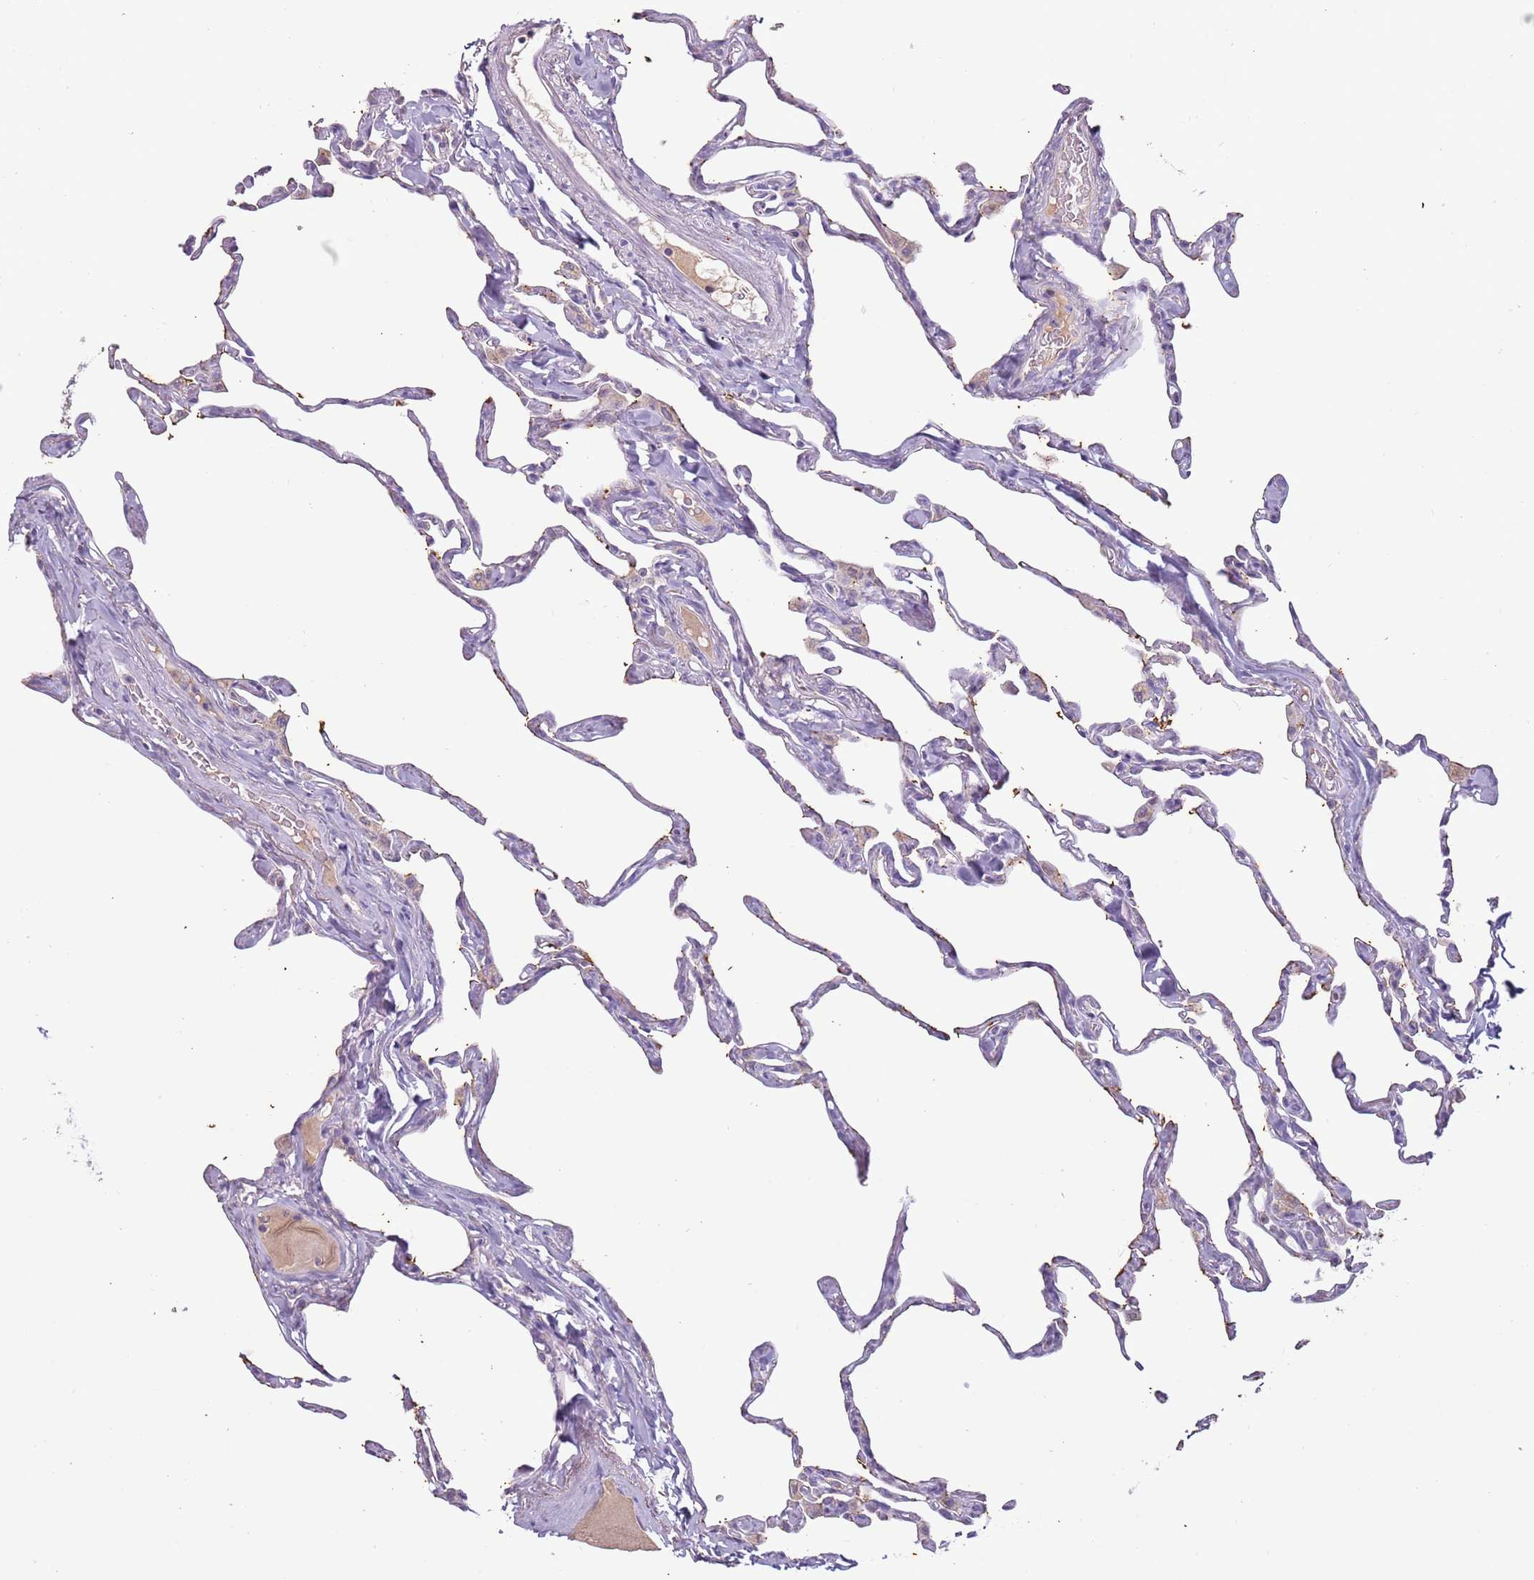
{"staining": {"intensity": "negative", "quantity": "none", "location": "none"}, "tissue": "lung", "cell_type": "Alveolar cells", "image_type": "normal", "snomed": [{"axis": "morphology", "description": "Normal tissue, NOS"}, {"axis": "topography", "description": "Lung"}], "caption": "Alveolar cells show no significant protein expression in unremarkable lung. (DAB (3,3'-diaminobenzidine) immunohistochemistry visualized using brightfield microscopy, high magnification).", "gene": "SYS1", "patient": {"sex": "male", "age": 65}}